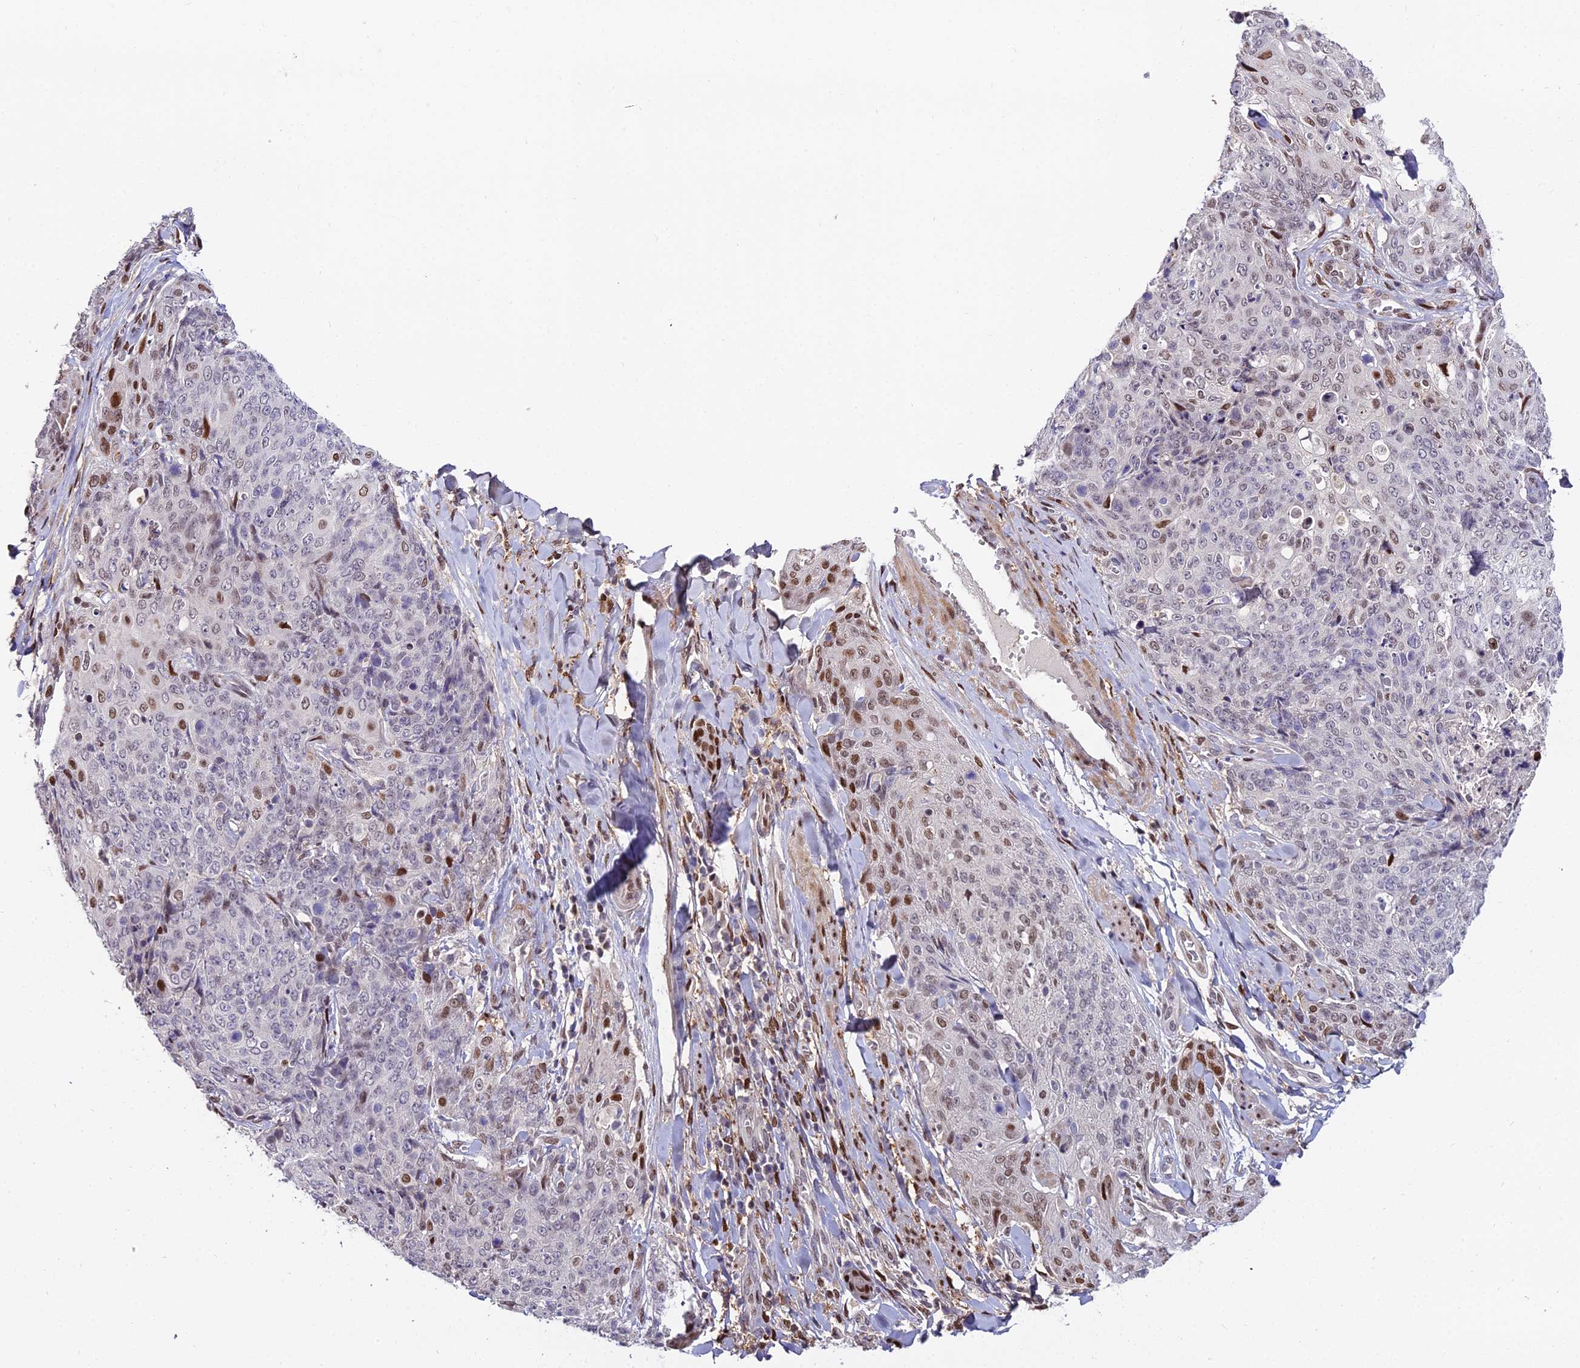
{"staining": {"intensity": "moderate", "quantity": "<25%", "location": "nuclear"}, "tissue": "skin cancer", "cell_type": "Tumor cells", "image_type": "cancer", "snomed": [{"axis": "morphology", "description": "Squamous cell carcinoma, NOS"}, {"axis": "topography", "description": "Skin"}, {"axis": "topography", "description": "Vulva"}], "caption": "Immunohistochemical staining of squamous cell carcinoma (skin) demonstrates low levels of moderate nuclear protein positivity in about <25% of tumor cells. Nuclei are stained in blue.", "gene": "ZNF707", "patient": {"sex": "female", "age": 85}}